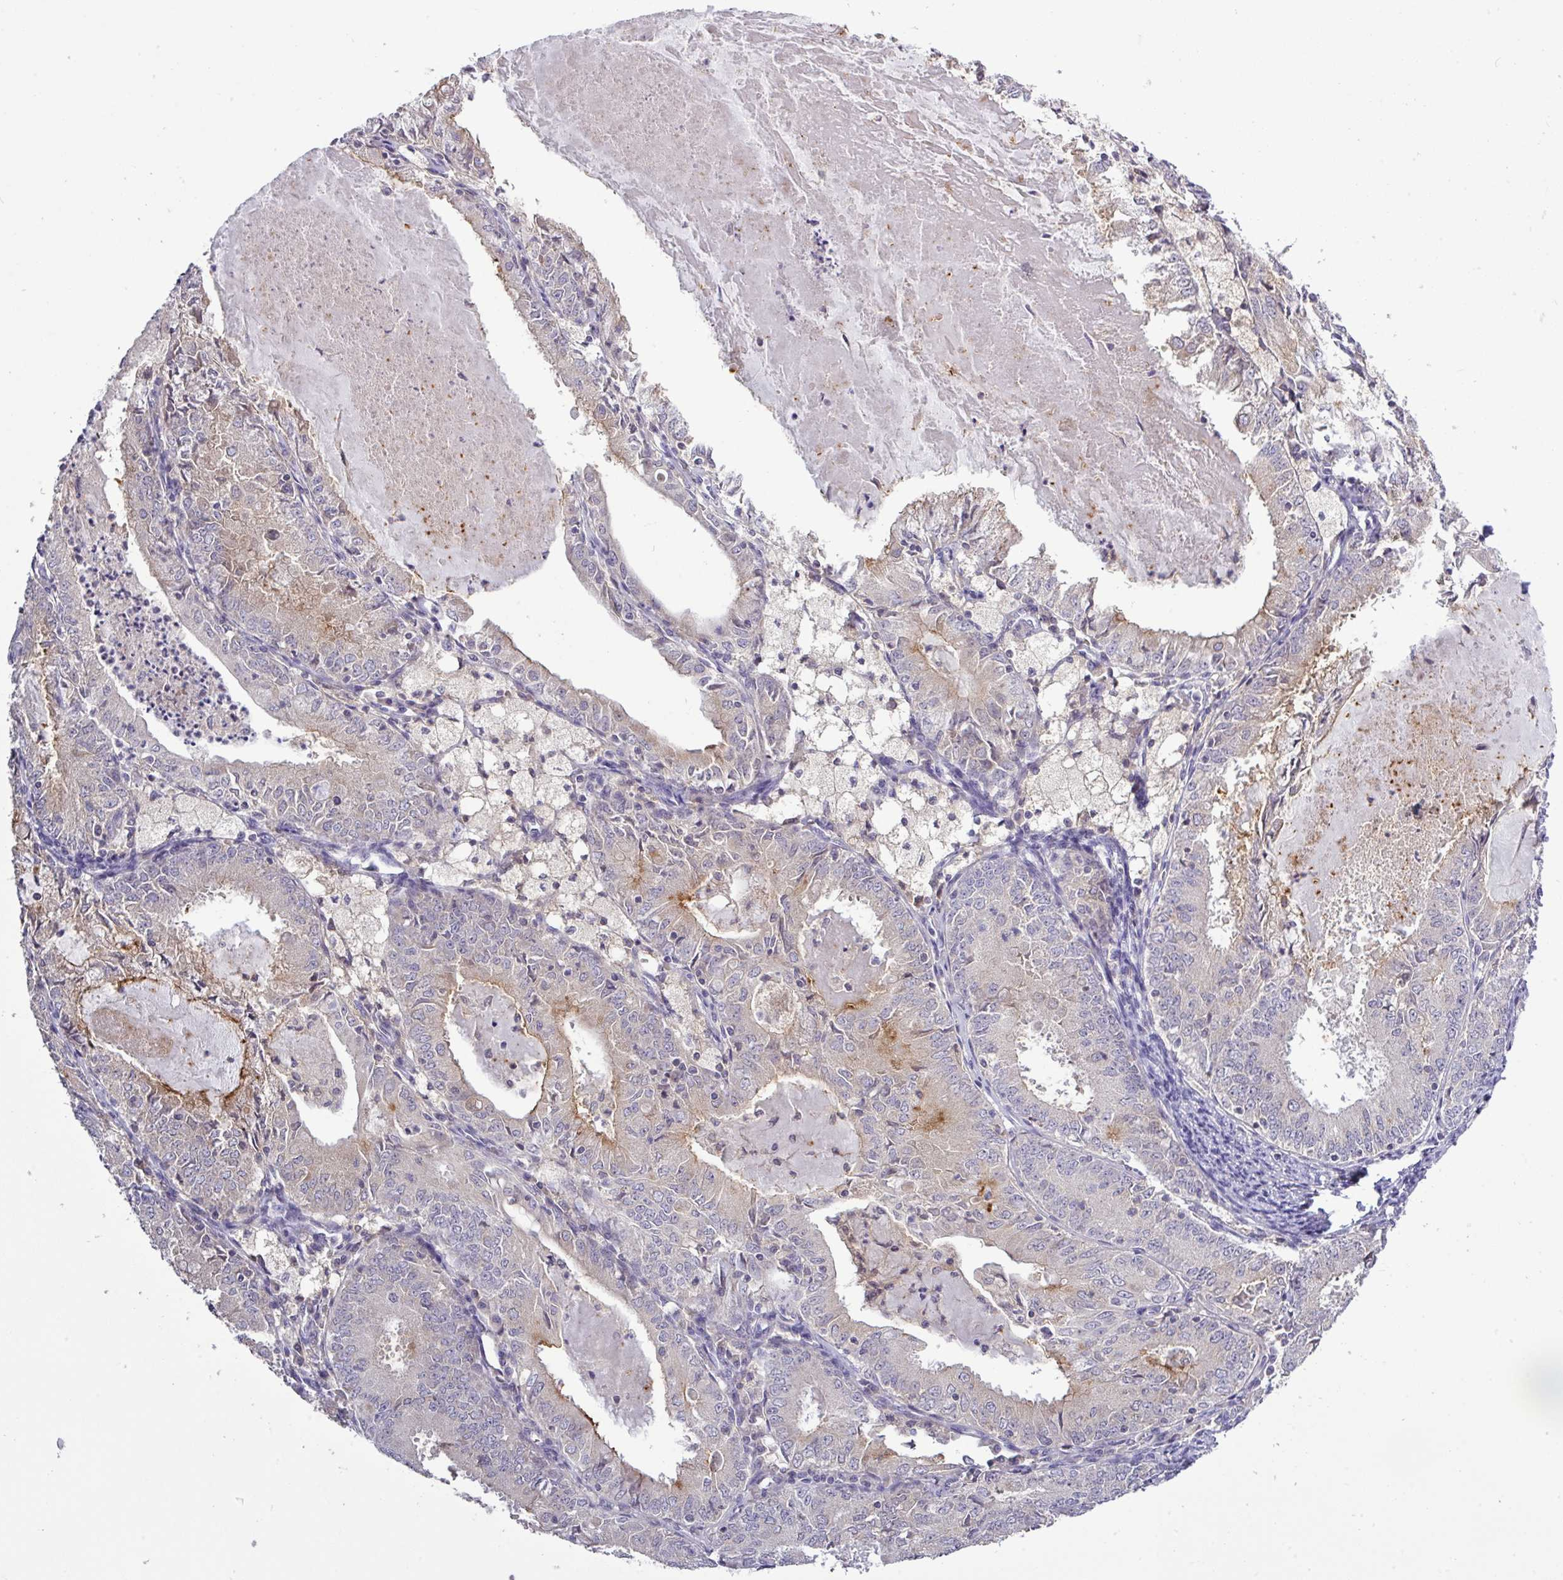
{"staining": {"intensity": "weak", "quantity": "25%-75%", "location": "cytoplasmic/membranous"}, "tissue": "endometrial cancer", "cell_type": "Tumor cells", "image_type": "cancer", "snomed": [{"axis": "morphology", "description": "Adenocarcinoma, NOS"}, {"axis": "topography", "description": "Endometrium"}], "caption": "Immunohistochemistry (IHC) (DAB) staining of endometrial cancer demonstrates weak cytoplasmic/membranous protein expression in about 25%-75% of tumor cells.", "gene": "TMEM62", "patient": {"sex": "female", "age": 57}}